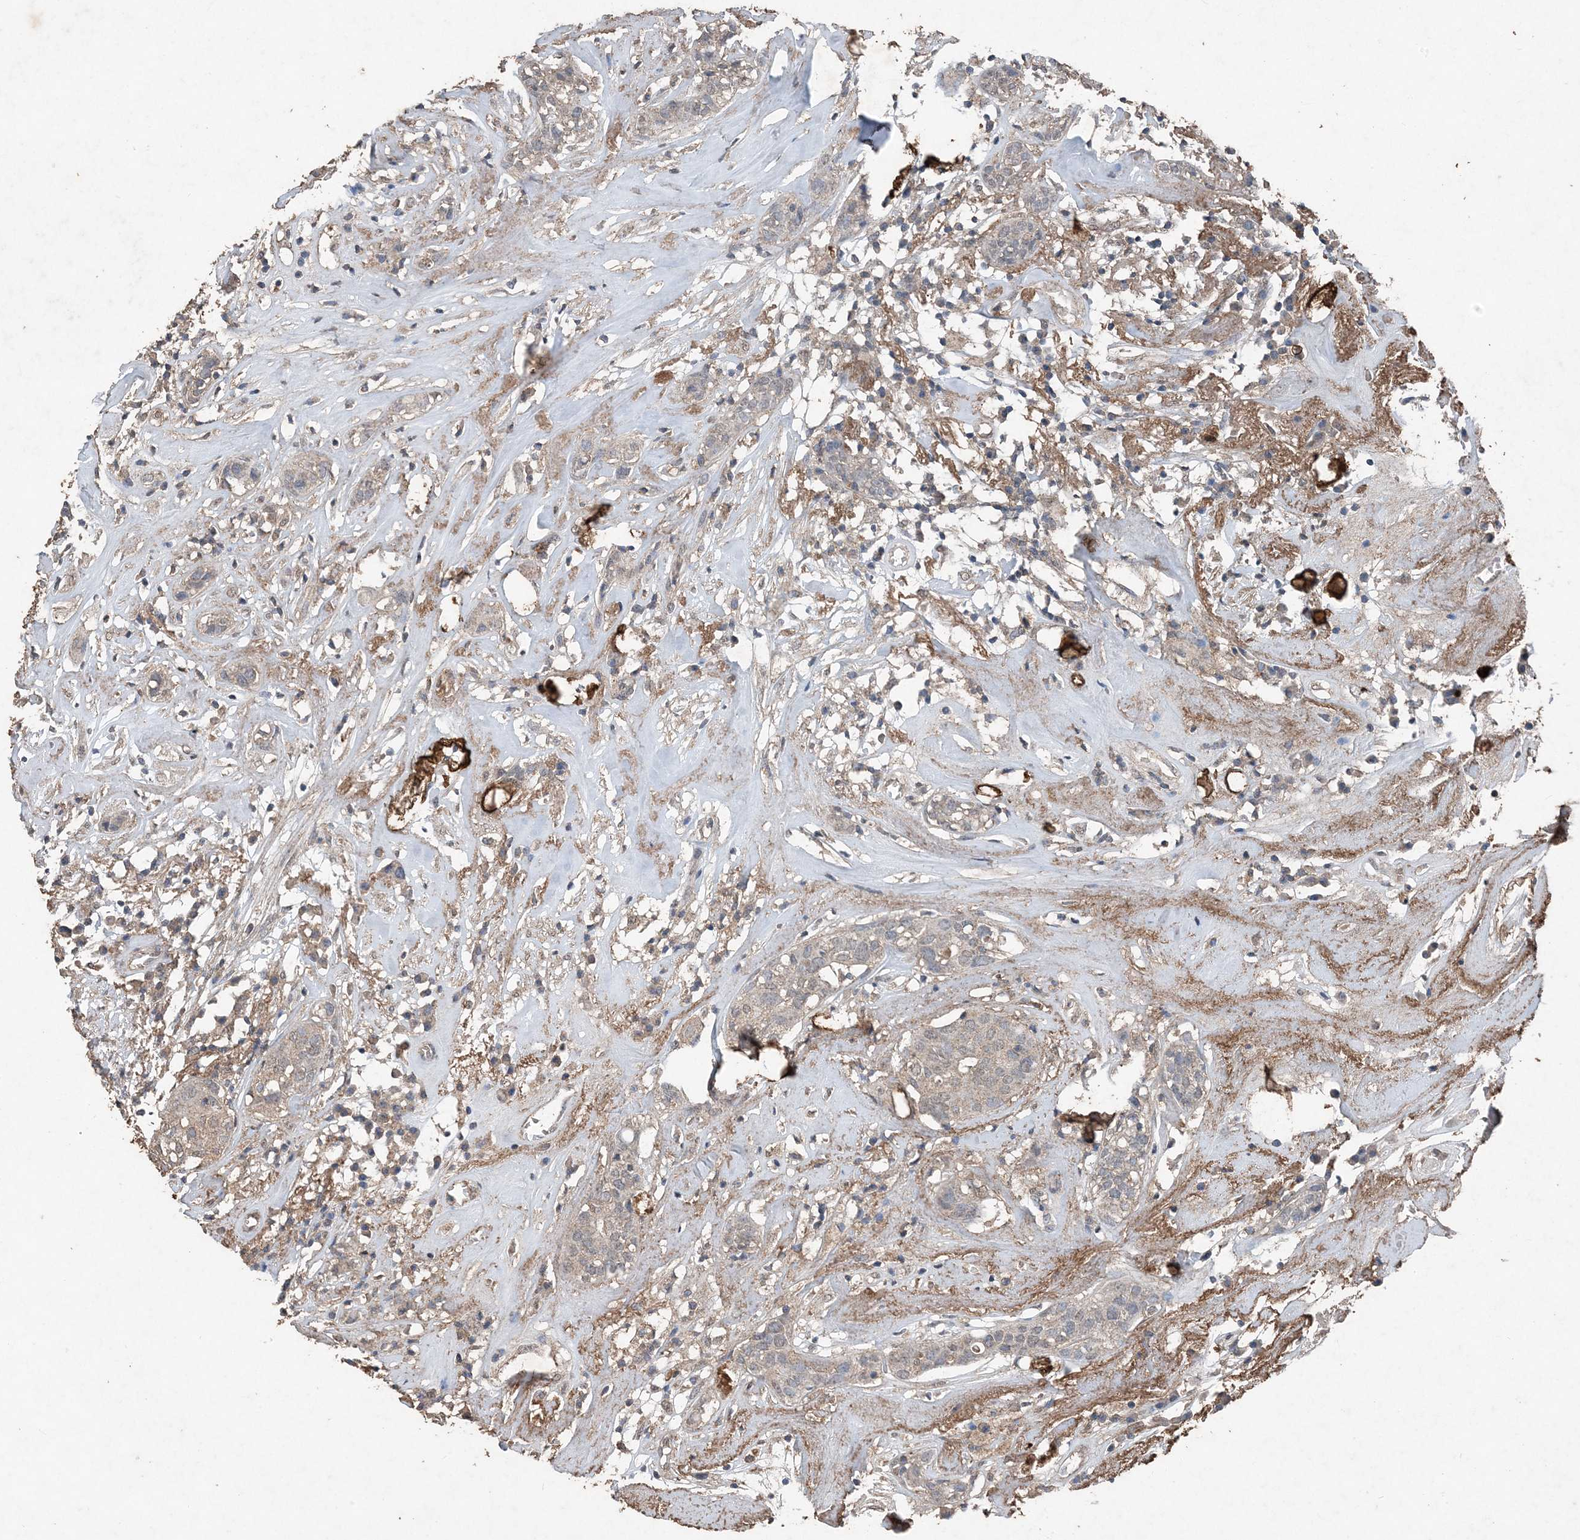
{"staining": {"intensity": "weak", "quantity": "<25%", "location": "cytoplasmic/membranous"}, "tissue": "head and neck cancer", "cell_type": "Tumor cells", "image_type": "cancer", "snomed": [{"axis": "morphology", "description": "Adenocarcinoma, NOS"}, {"axis": "topography", "description": "Salivary gland"}, {"axis": "topography", "description": "Head-Neck"}], "caption": "Micrograph shows no protein staining in tumor cells of adenocarcinoma (head and neck) tissue.", "gene": "FCN3", "patient": {"sex": "female", "age": 65}}